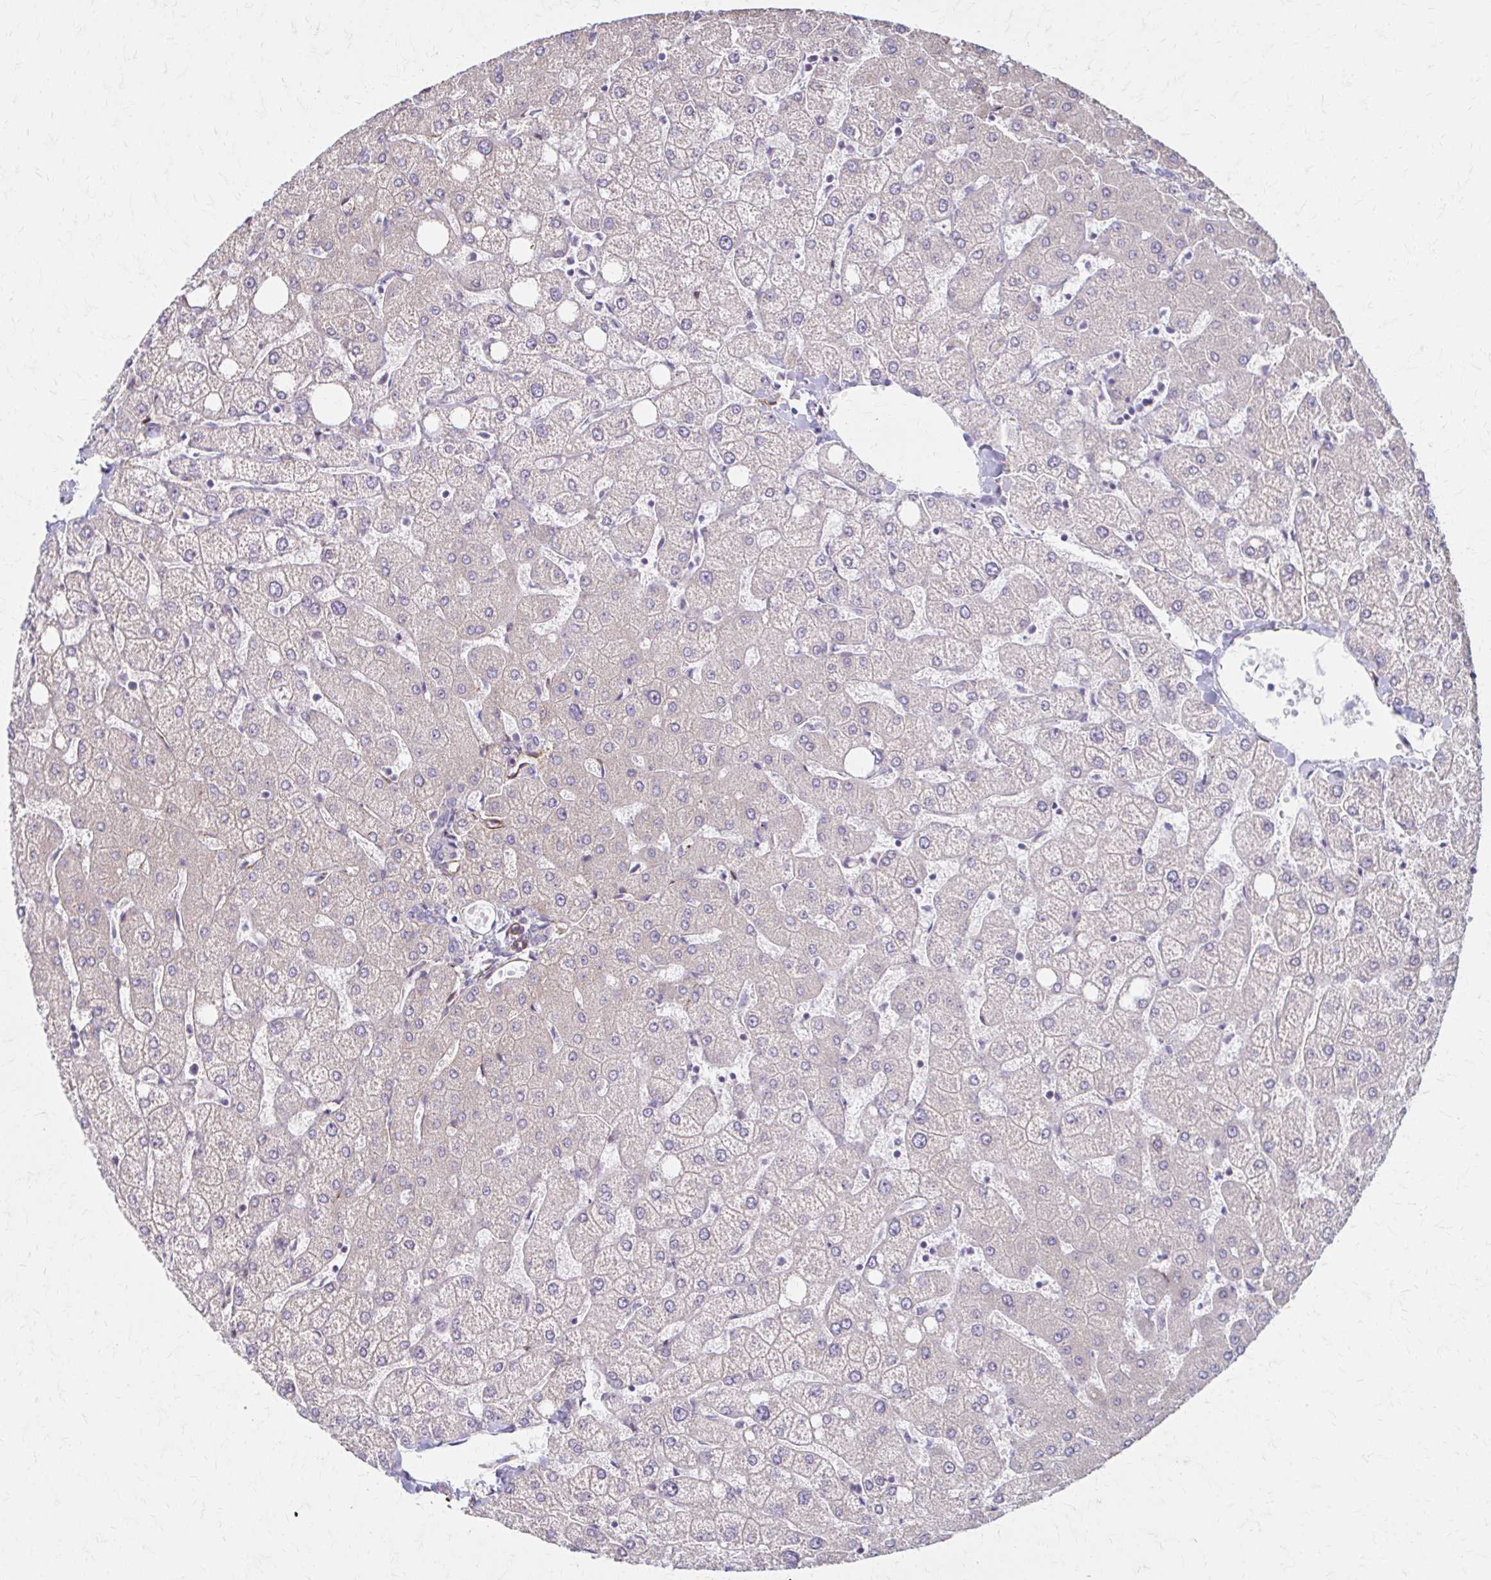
{"staining": {"intensity": "negative", "quantity": "none", "location": "none"}, "tissue": "liver", "cell_type": "Cholangiocytes", "image_type": "normal", "snomed": [{"axis": "morphology", "description": "Normal tissue, NOS"}, {"axis": "topography", "description": "Liver"}], "caption": "Protein analysis of normal liver reveals no significant positivity in cholangiocytes. The staining is performed using DAB brown chromogen with nuclei counter-stained in using hematoxylin.", "gene": "TIMMDC1", "patient": {"sex": "female", "age": 54}}